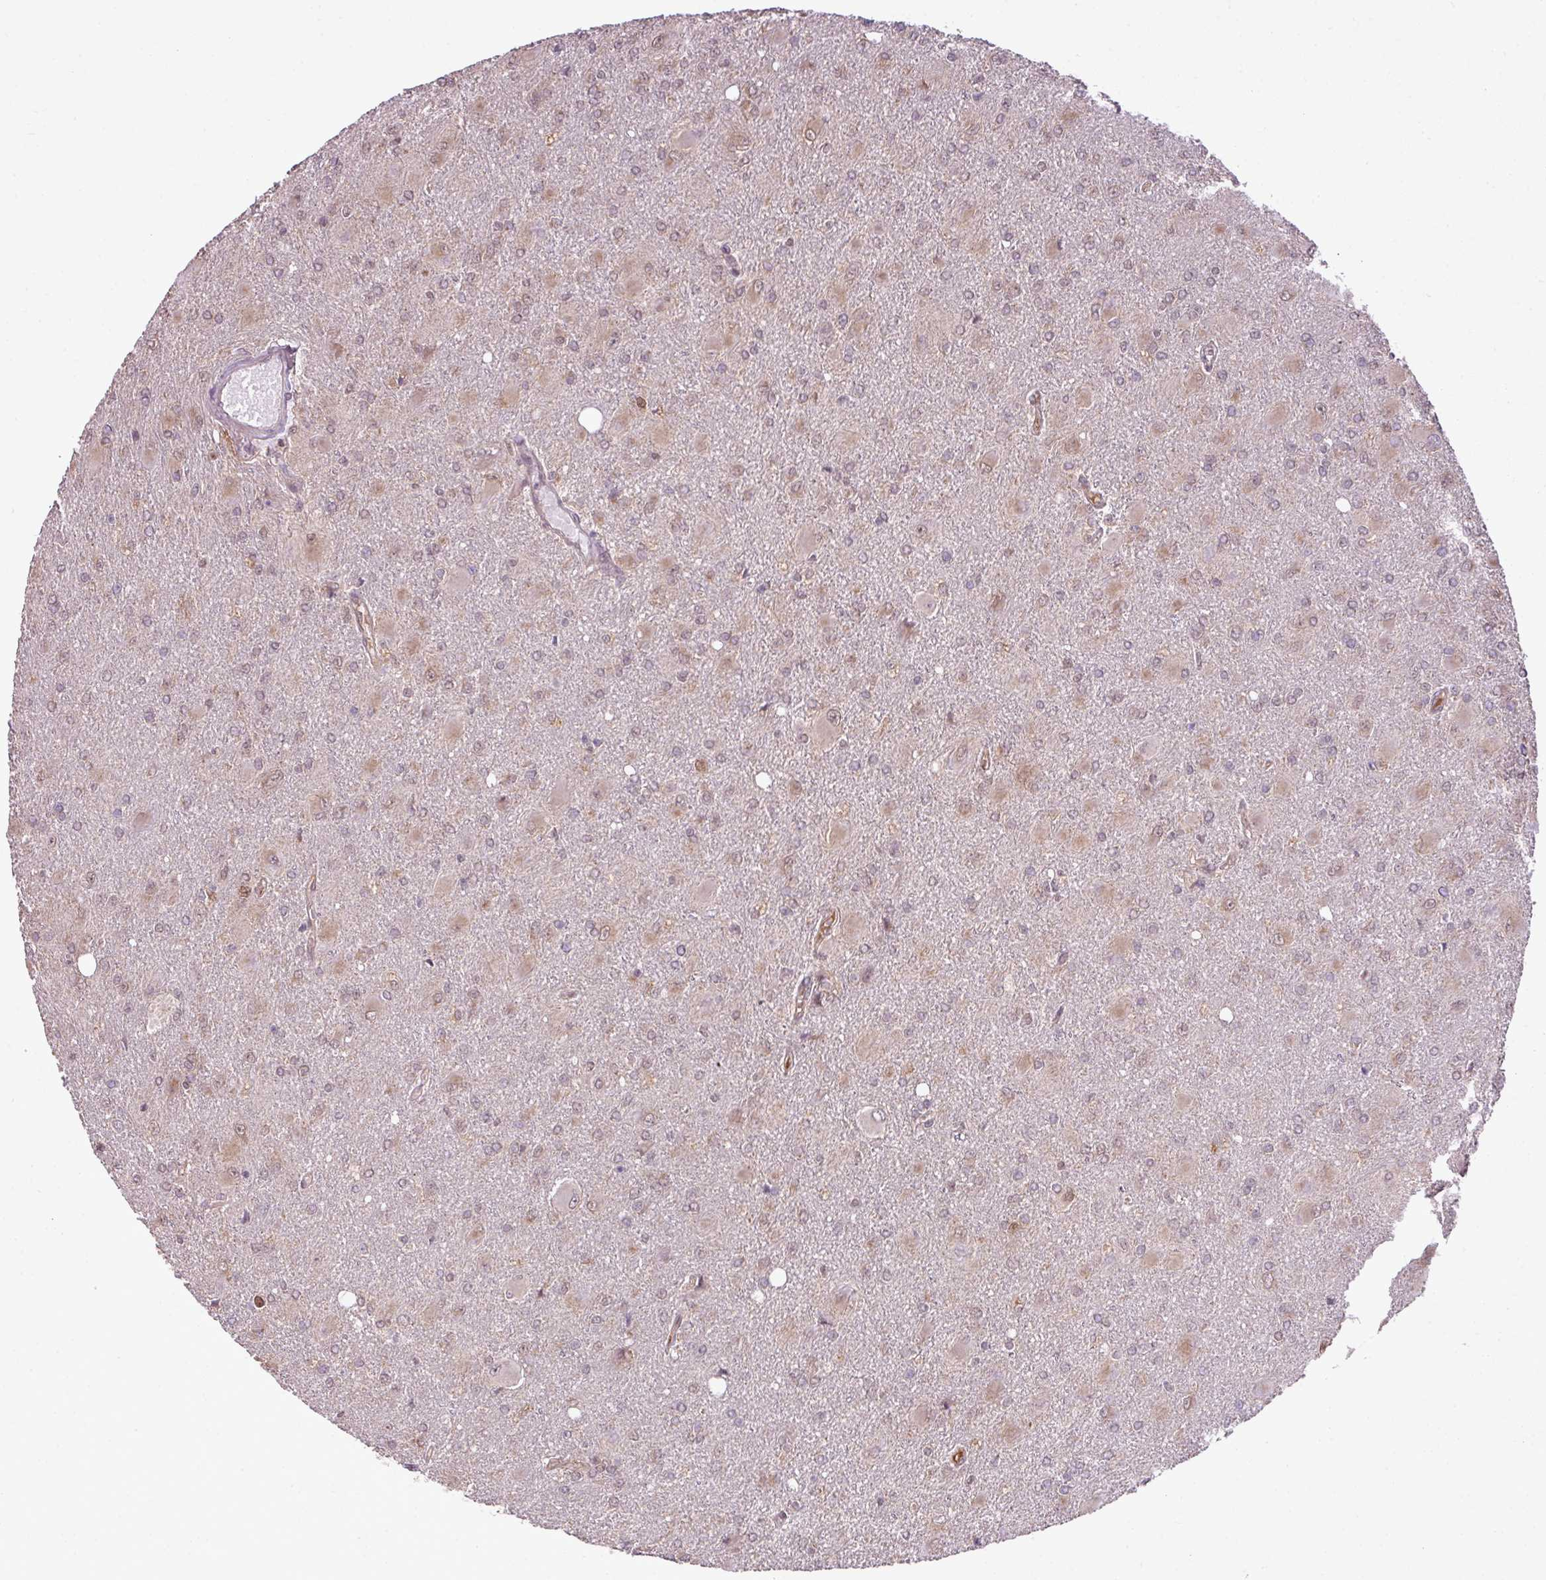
{"staining": {"intensity": "moderate", "quantity": "<25%", "location": "cytoplasmic/membranous"}, "tissue": "glioma", "cell_type": "Tumor cells", "image_type": "cancer", "snomed": [{"axis": "morphology", "description": "Glioma, malignant, High grade"}, {"axis": "topography", "description": "Brain"}], "caption": "High-magnification brightfield microscopy of glioma stained with DAB (3,3'-diaminobenzidine) (brown) and counterstained with hematoxylin (blue). tumor cells exhibit moderate cytoplasmic/membranous positivity is identified in approximately<25% of cells.", "gene": "DNAAF4", "patient": {"sex": "male", "age": 67}}